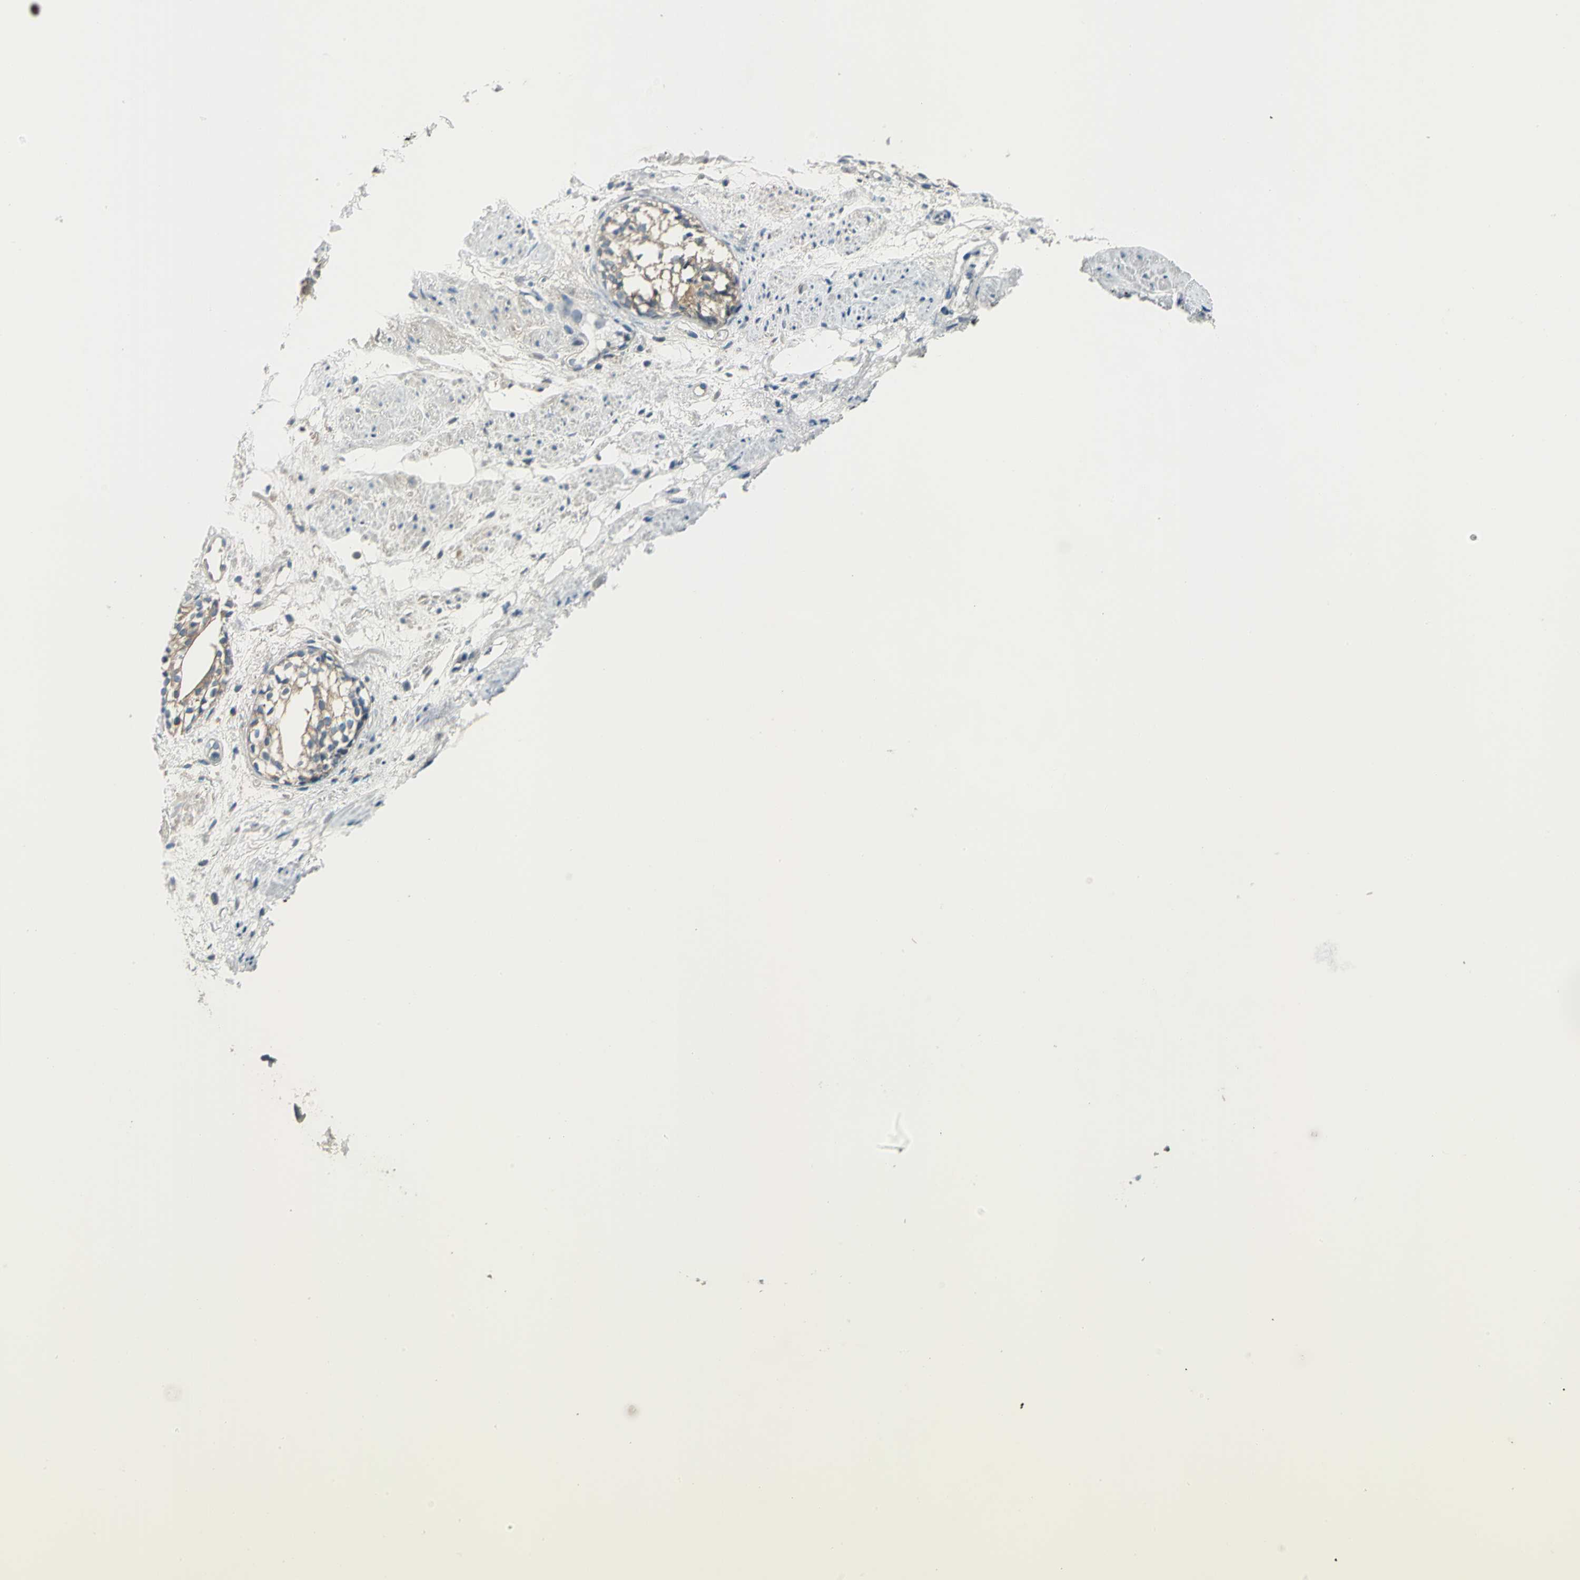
{"staining": {"intensity": "weak", "quantity": ">75%", "location": "cytoplasmic/membranous"}, "tissue": "prostate cancer", "cell_type": "Tumor cells", "image_type": "cancer", "snomed": [{"axis": "morphology", "description": "Adenocarcinoma, High grade"}, {"axis": "topography", "description": "Prostate"}], "caption": "This is an image of IHC staining of prostate cancer (high-grade adenocarcinoma), which shows weak positivity in the cytoplasmic/membranous of tumor cells.", "gene": "PRKAA1", "patient": {"sex": "male", "age": 85}}